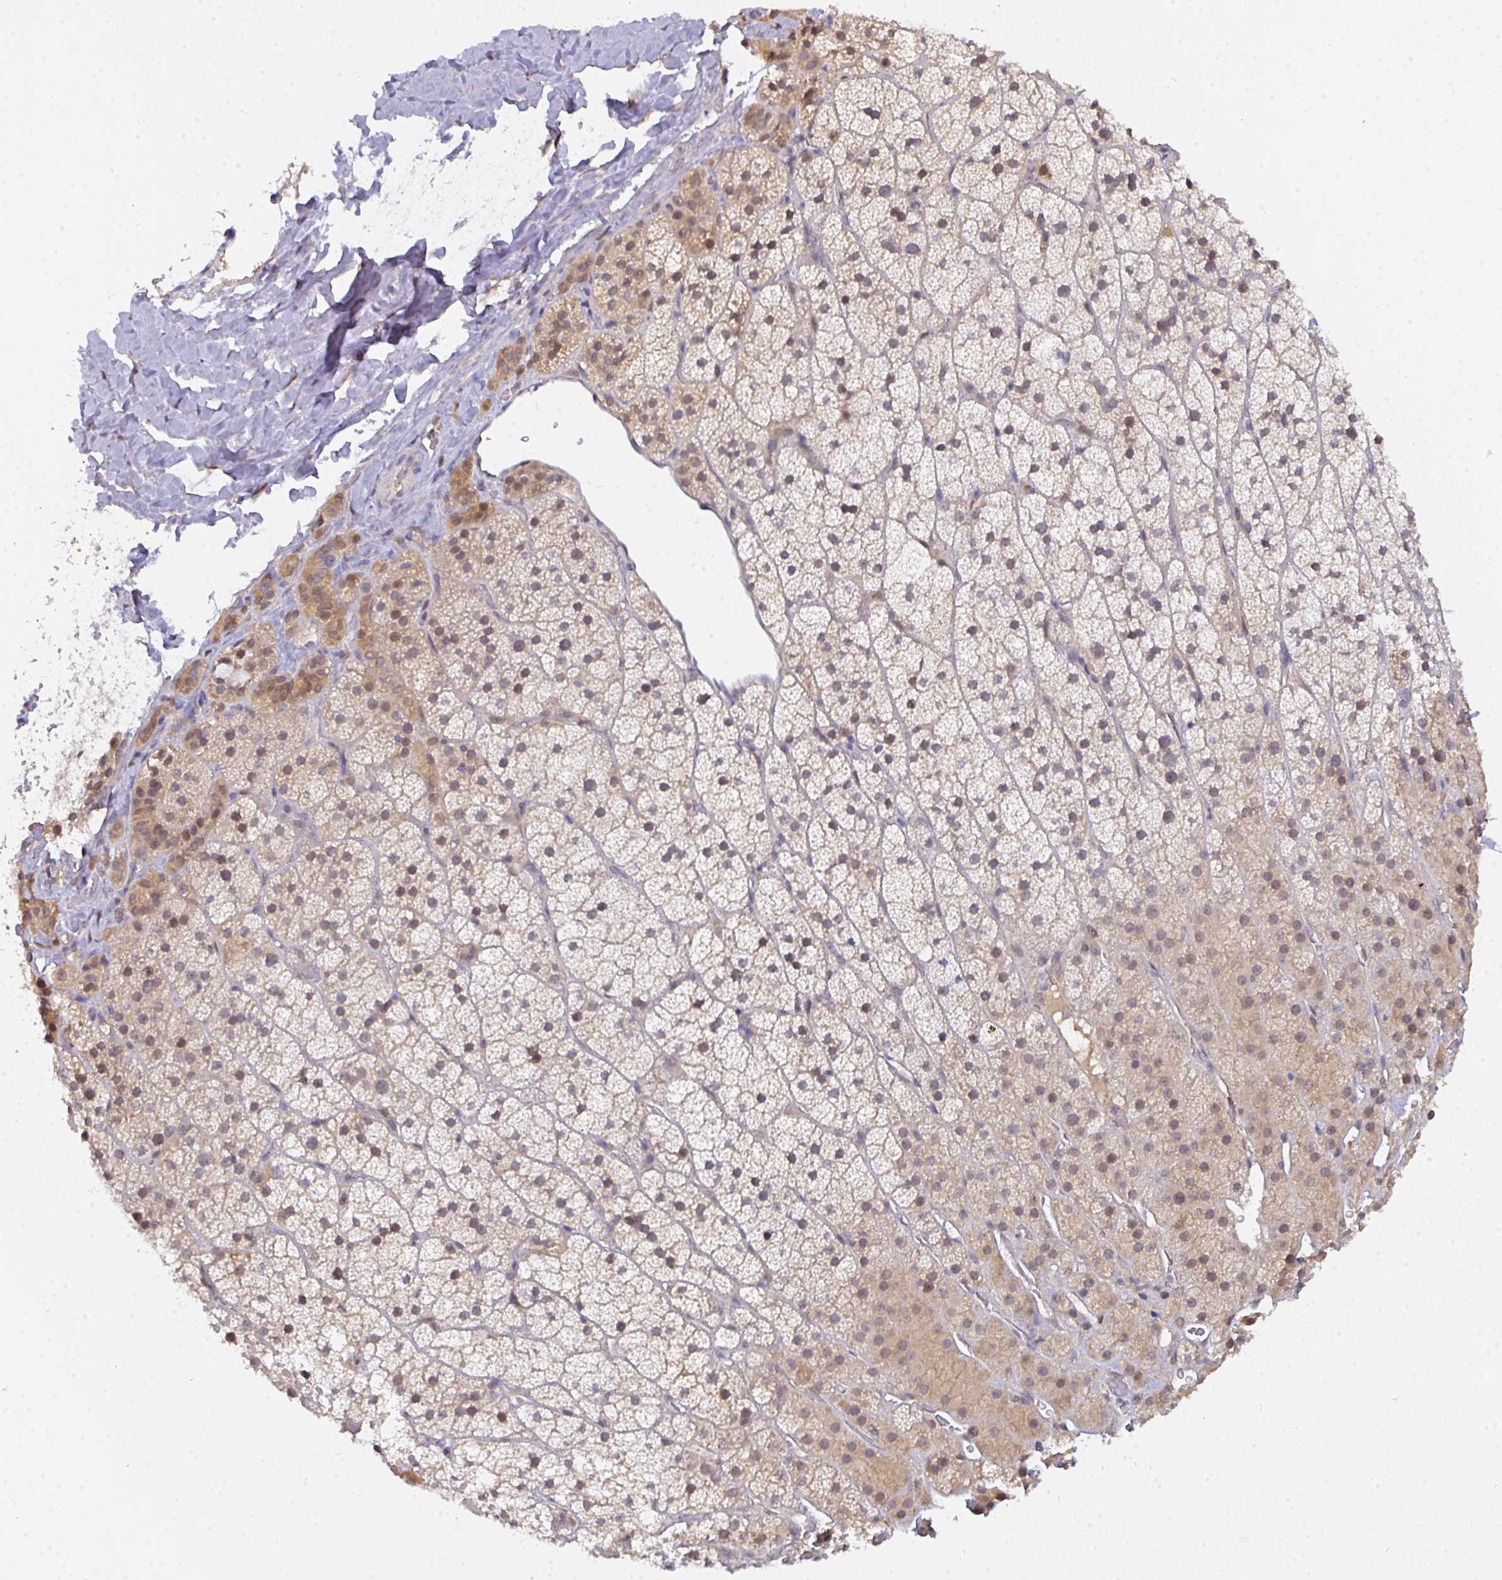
{"staining": {"intensity": "moderate", "quantity": "25%-75%", "location": "cytoplasmic/membranous,nuclear"}, "tissue": "adrenal gland", "cell_type": "Glandular cells", "image_type": "normal", "snomed": [{"axis": "morphology", "description": "Normal tissue, NOS"}, {"axis": "topography", "description": "Adrenal gland"}], "caption": "DAB immunohistochemical staining of normal human adrenal gland demonstrates moderate cytoplasmic/membranous,nuclear protein positivity in about 25%-75% of glandular cells.", "gene": "L3HYPDH", "patient": {"sex": "male", "age": 57}}